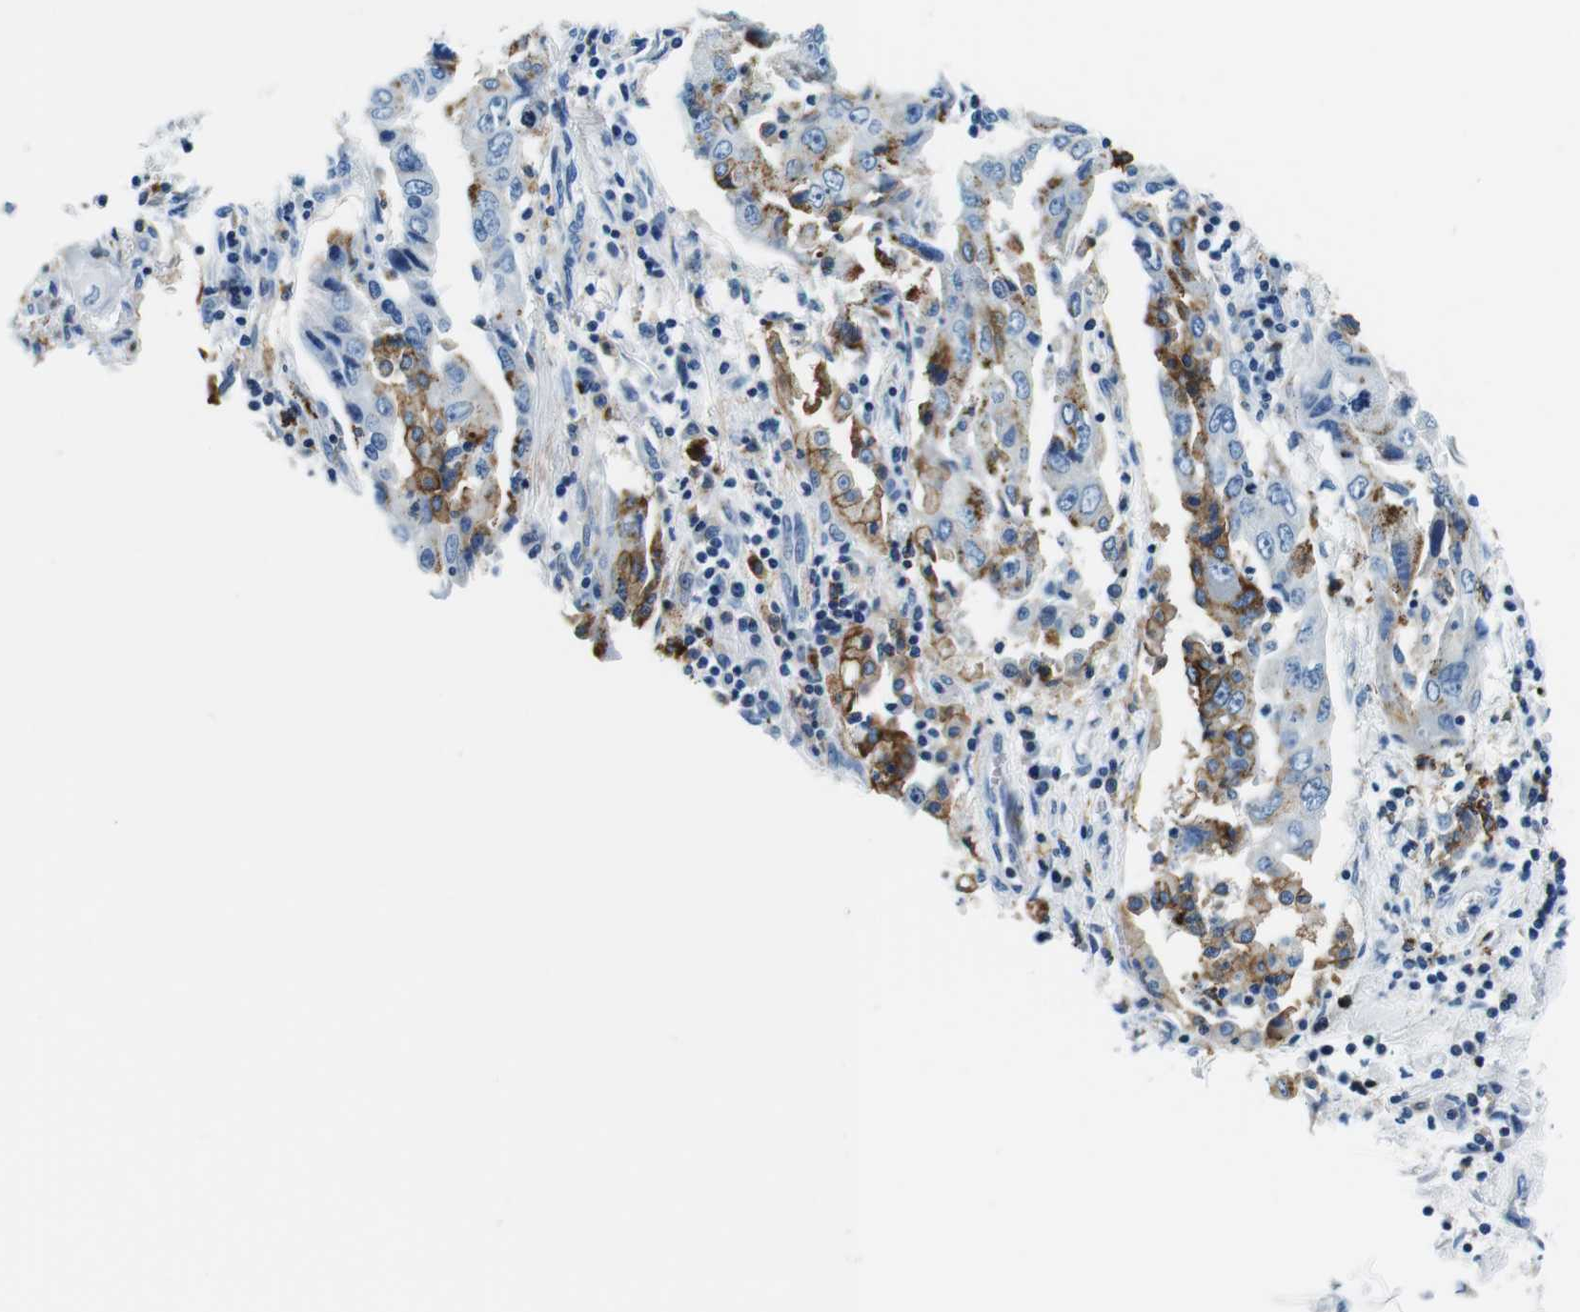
{"staining": {"intensity": "moderate", "quantity": "25%-75%", "location": "cytoplasmic/membranous"}, "tissue": "lung cancer", "cell_type": "Tumor cells", "image_type": "cancer", "snomed": [{"axis": "morphology", "description": "Adenocarcinoma, NOS"}, {"axis": "topography", "description": "Lung"}], "caption": "Lung cancer (adenocarcinoma) was stained to show a protein in brown. There is medium levels of moderate cytoplasmic/membranous positivity in about 25%-75% of tumor cells. (DAB (3,3'-diaminobenzidine) = brown stain, brightfield microscopy at high magnification).", "gene": "HLA-DRB1", "patient": {"sex": "female", "age": 65}}